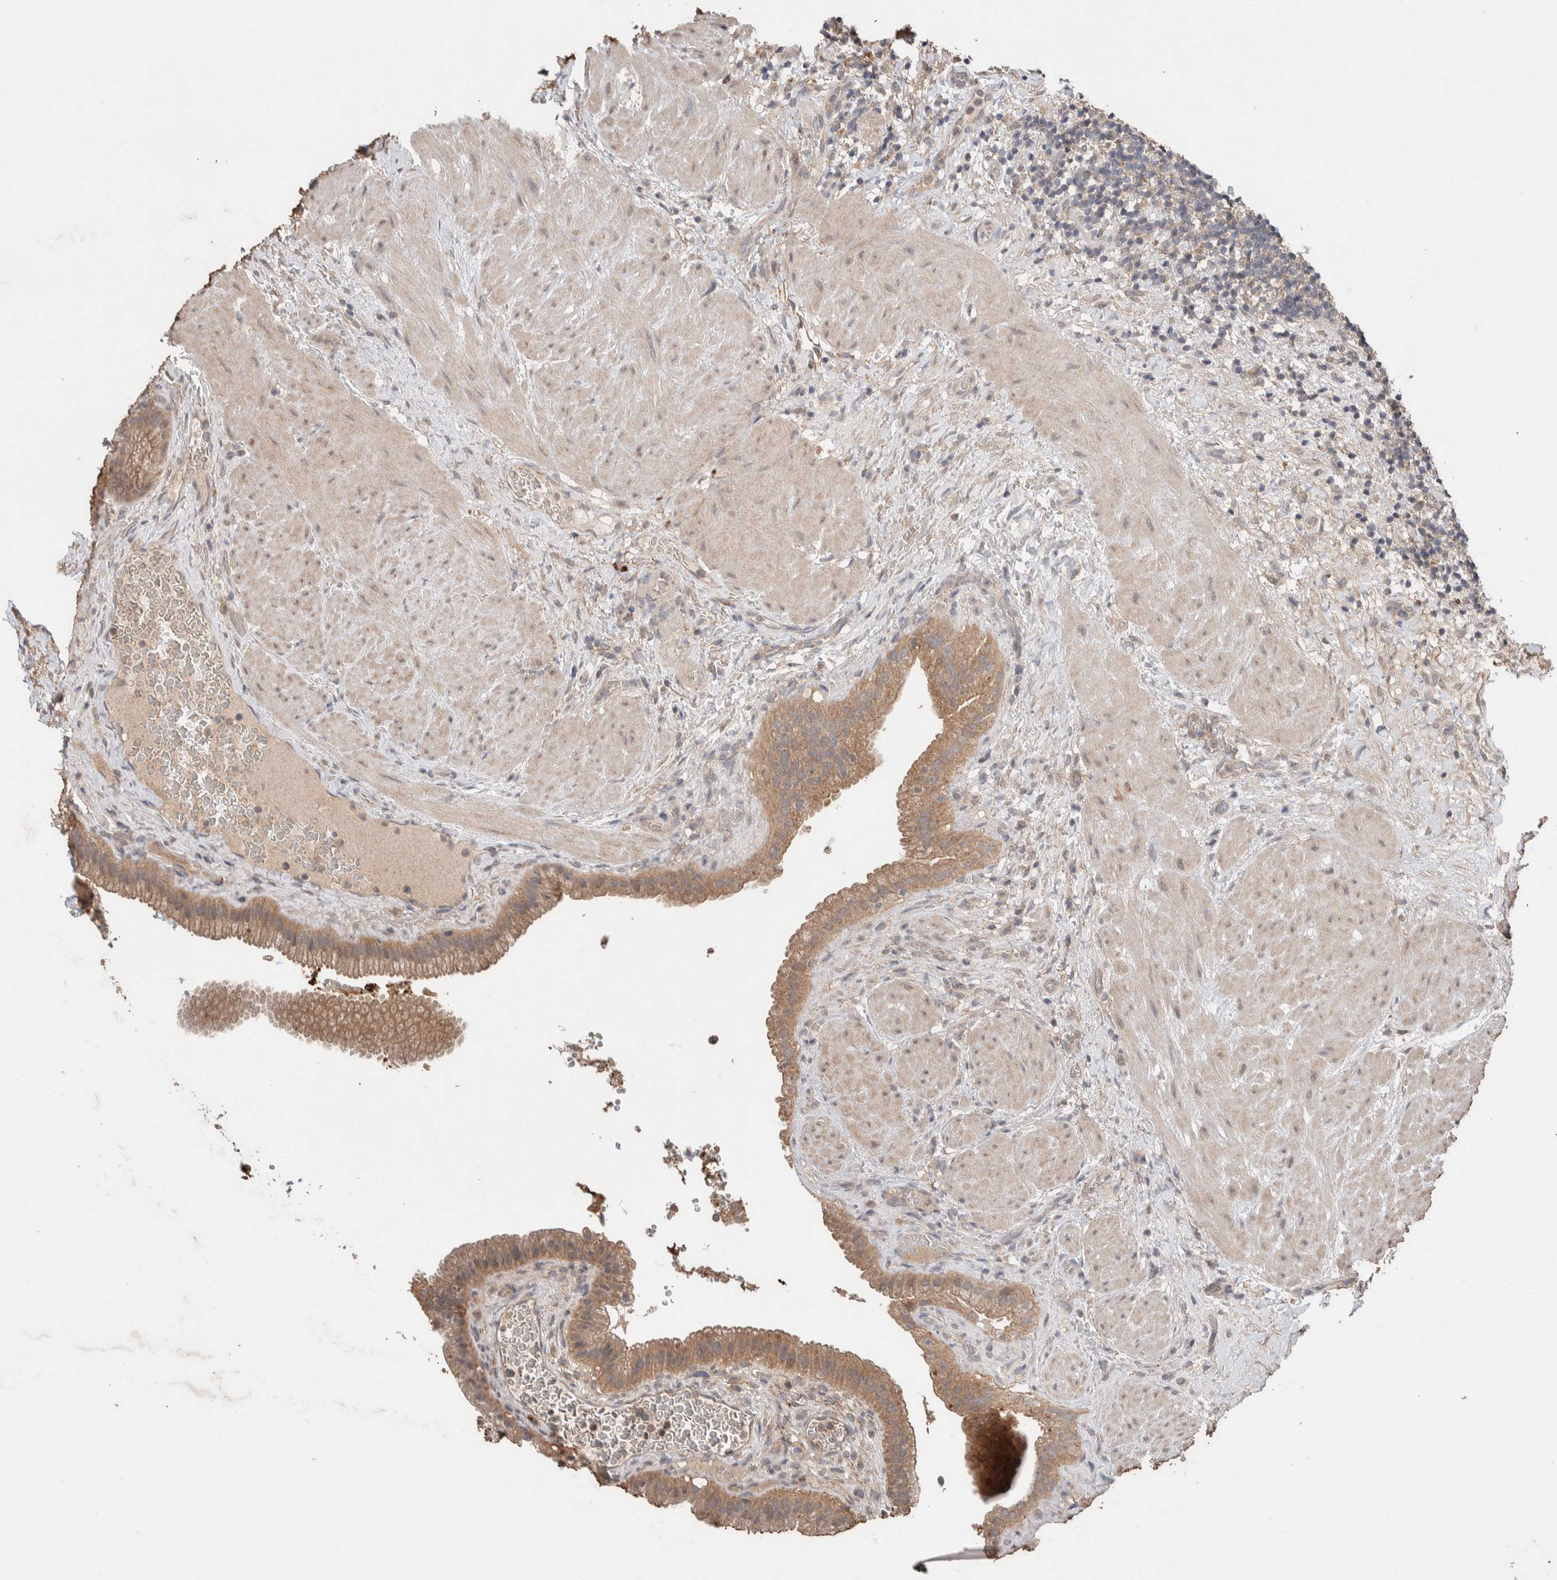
{"staining": {"intensity": "moderate", "quantity": ">75%", "location": "cytoplasmic/membranous"}, "tissue": "gallbladder", "cell_type": "Glandular cells", "image_type": "normal", "snomed": [{"axis": "morphology", "description": "Normal tissue, NOS"}, {"axis": "topography", "description": "Gallbladder"}], "caption": "A medium amount of moderate cytoplasmic/membranous expression is appreciated in about >75% of glandular cells in unremarkable gallbladder.", "gene": "KCNJ5", "patient": {"sex": "male", "age": 49}}